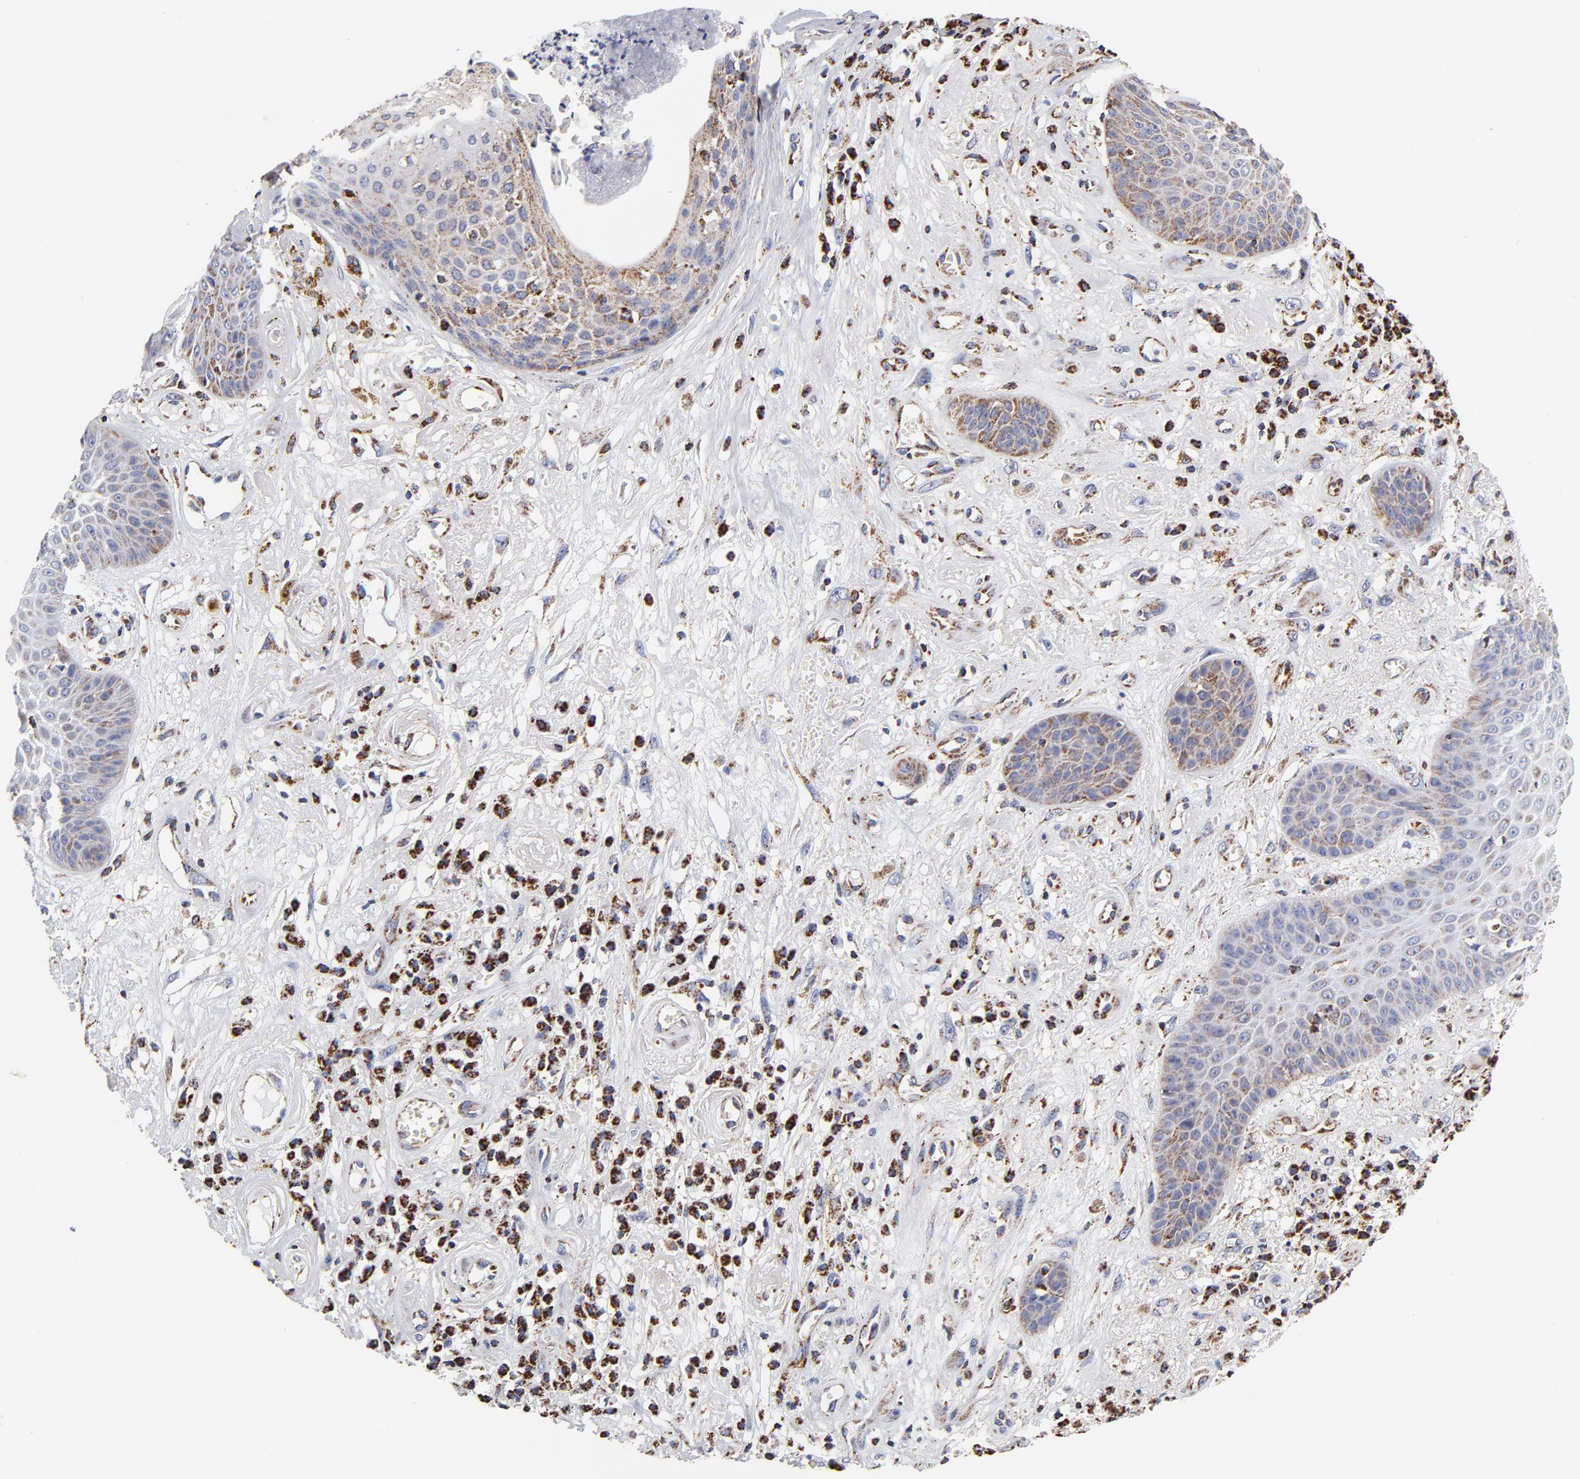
{"staining": {"intensity": "weak", "quantity": ">75%", "location": "cytoplasmic/membranous"}, "tissue": "skin cancer", "cell_type": "Tumor cells", "image_type": "cancer", "snomed": [{"axis": "morphology", "description": "Squamous cell carcinoma, NOS"}, {"axis": "topography", "description": "Skin"}], "caption": "IHC (DAB) staining of human skin squamous cell carcinoma displays weak cytoplasmic/membranous protein positivity in about >75% of tumor cells.", "gene": "ECHS1", "patient": {"sex": "male", "age": 65}}